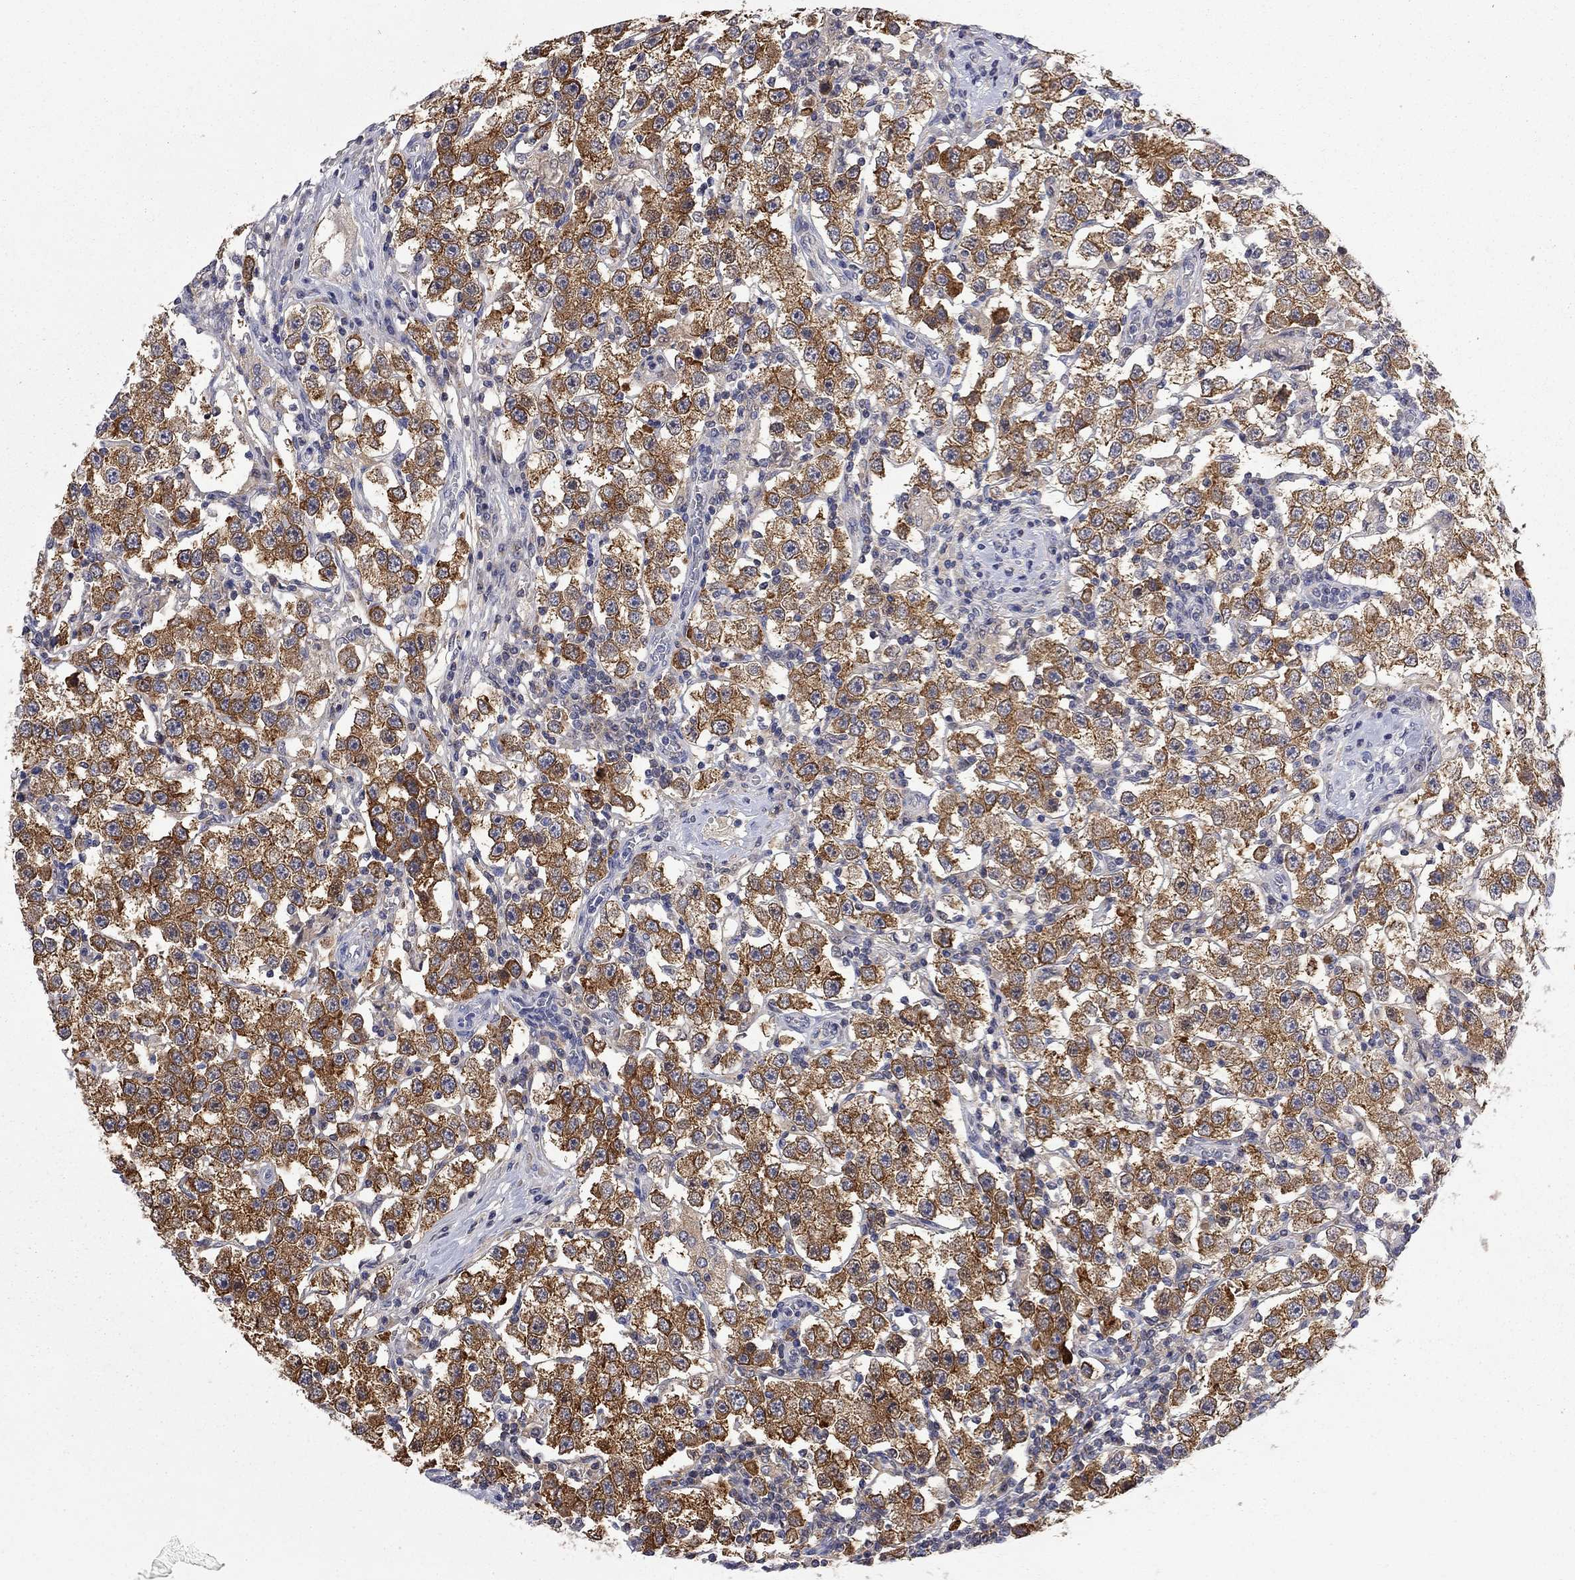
{"staining": {"intensity": "strong", "quantity": ">75%", "location": "cytoplasmic/membranous"}, "tissue": "testis cancer", "cell_type": "Tumor cells", "image_type": "cancer", "snomed": [{"axis": "morphology", "description": "Seminoma, NOS"}, {"axis": "topography", "description": "Testis"}], "caption": "IHC staining of seminoma (testis), which shows high levels of strong cytoplasmic/membranous staining in about >75% of tumor cells indicating strong cytoplasmic/membranous protein positivity. The staining was performed using DAB (brown) for protein detection and nuclei were counterstained in hematoxylin (blue).", "gene": "GALNT8", "patient": {"sex": "male", "age": 37}}